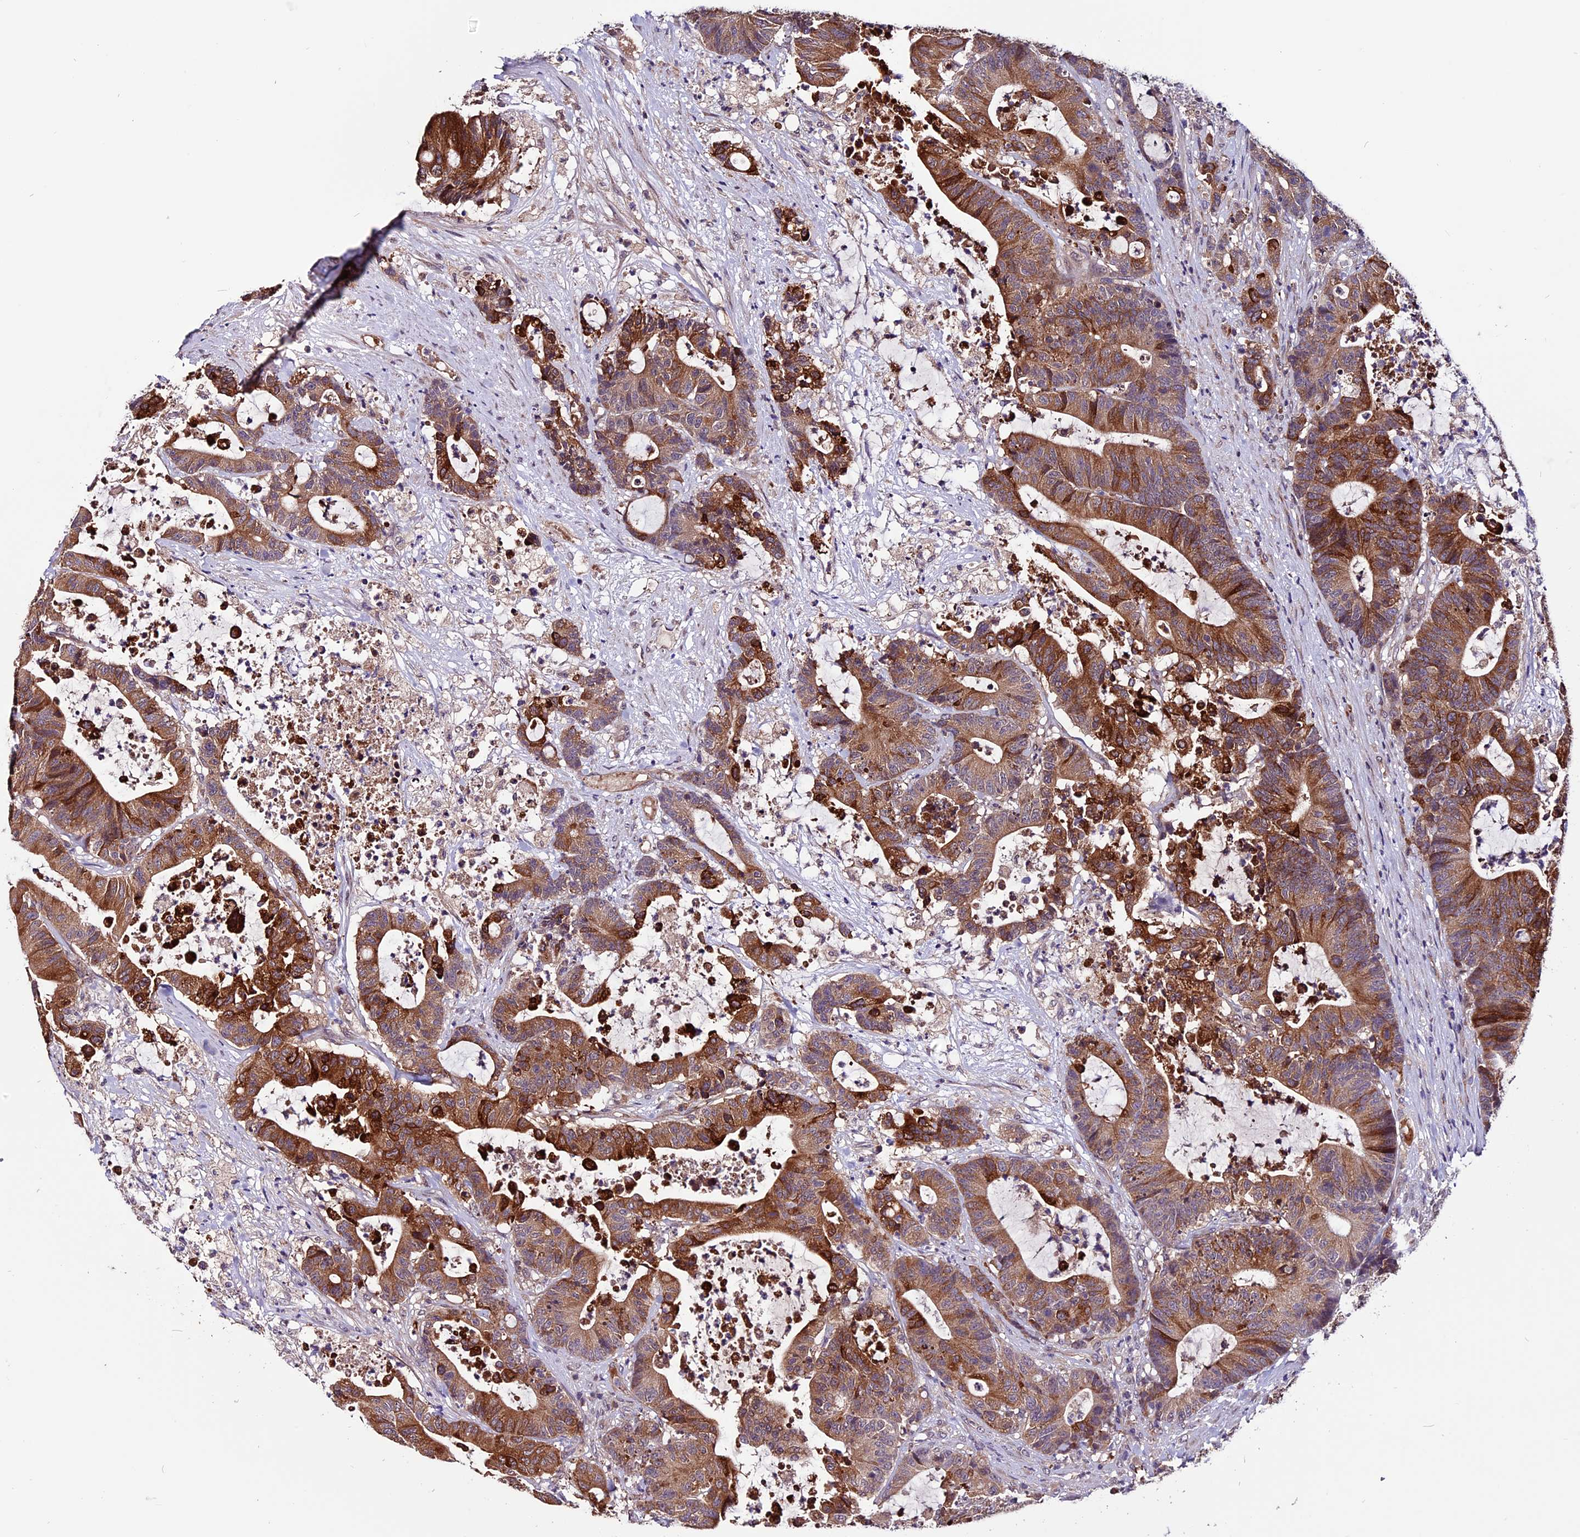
{"staining": {"intensity": "strong", "quantity": ">75%", "location": "cytoplasmic/membranous"}, "tissue": "colorectal cancer", "cell_type": "Tumor cells", "image_type": "cancer", "snomed": [{"axis": "morphology", "description": "Adenocarcinoma, NOS"}, {"axis": "topography", "description": "Colon"}], "caption": "Colorectal cancer (adenocarcinoma) stained with DAB immunohistochemistry (IHC) shows high levels of strong cytoplasmic/membranous expression in approximately >75% of tumor cells. The staining was performed using DAB (3,3'-diaminobenzidine), with brown indicating positive protein expression. Nuclei are stained blue with hematoxylin.", "gene": "RINL", "patient": {"sex": "female", "age": 84}}